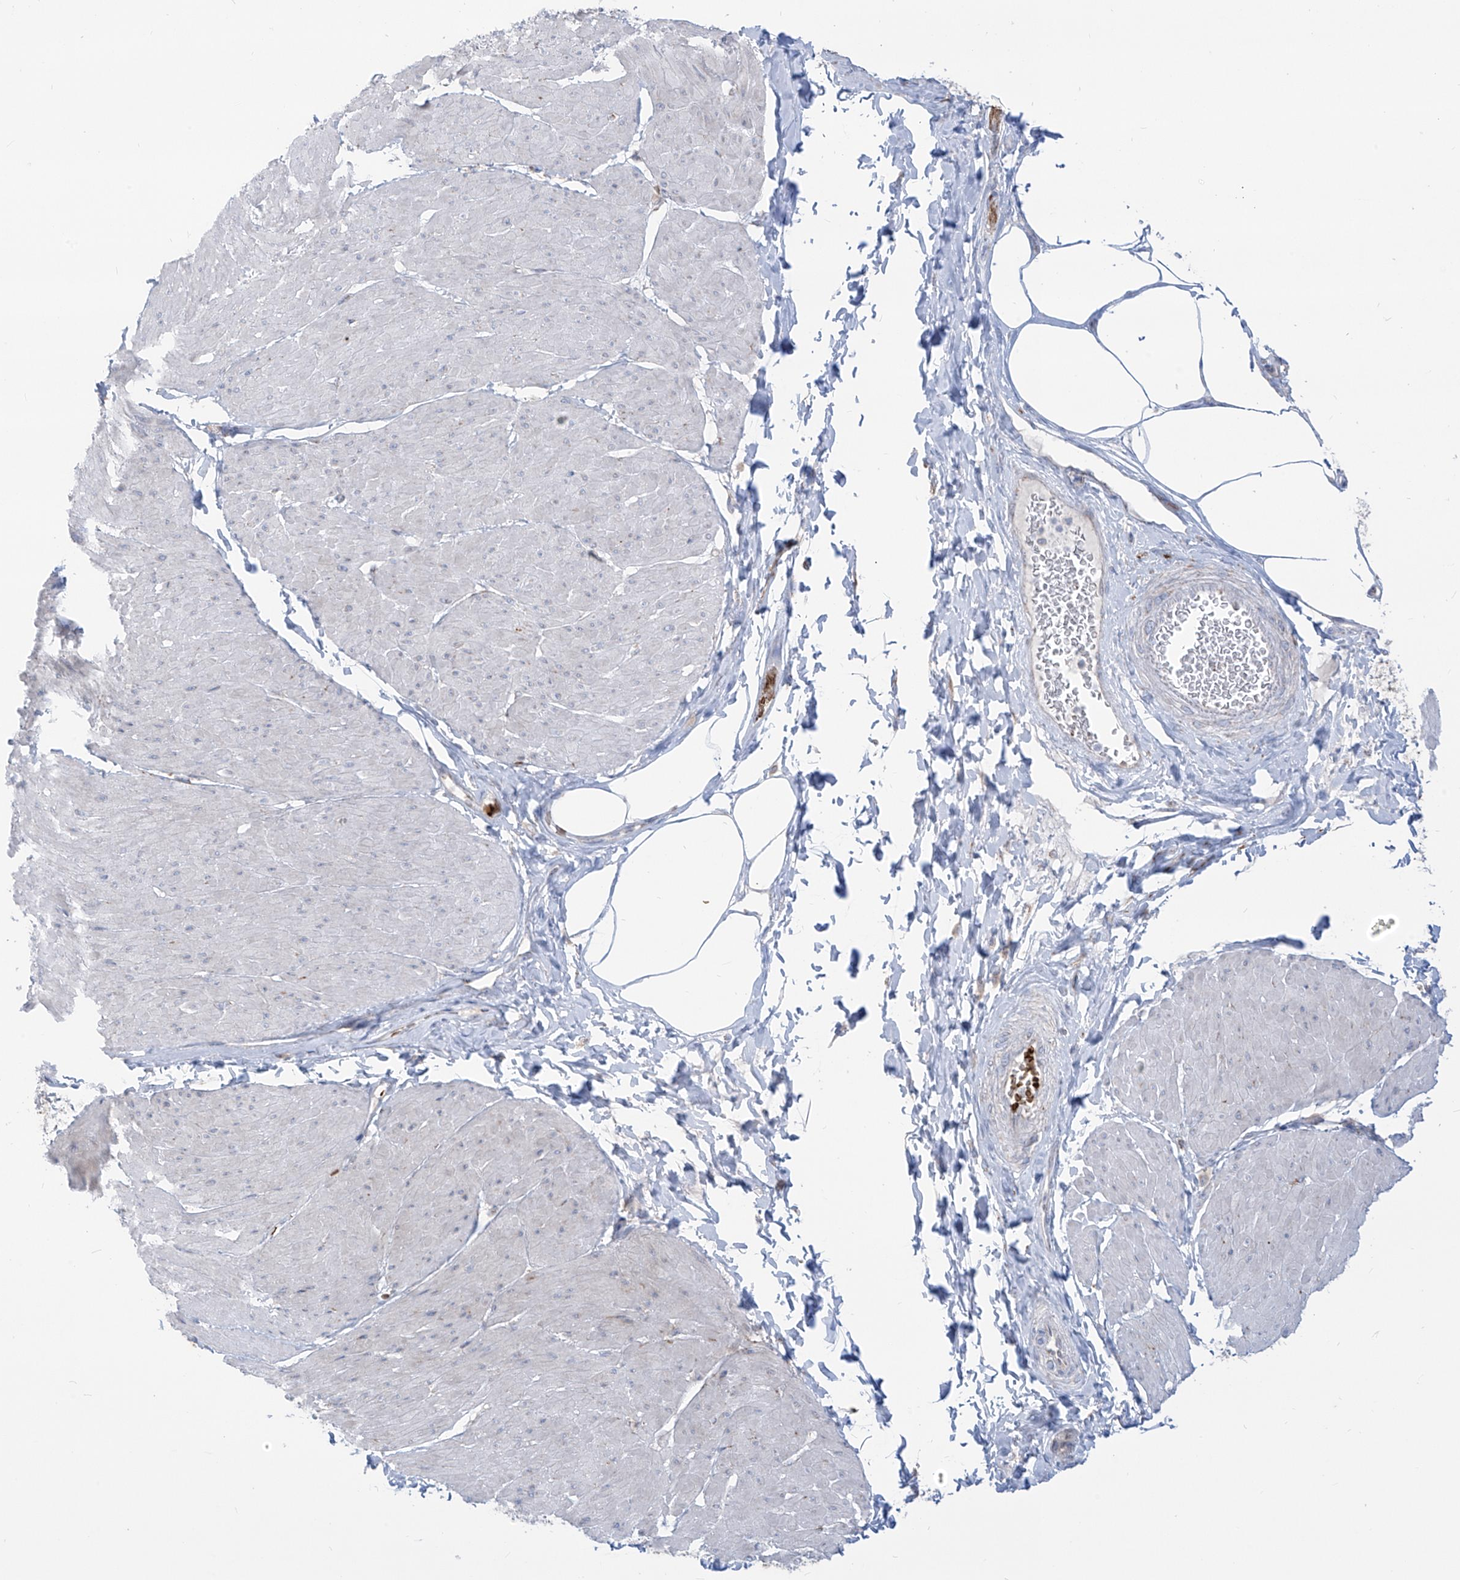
{"staining": {"intensity": "negative", "quantity": "none", "location": "none"}, "tissue": "smooth muscle", "cell_type": "Smooth muscle cells", "image_type": "normal", "snomed": [{"axis": "morphology", "description": "Urothelial carcinoma, High grade"}, {"axis": "topography", "description": "Urinary bladder"}], "caption": "The immunohistochemistry (IHC) image has no significant expression in smooth muscle cells of smooth muscle. The staining is performed using DAB (3,3'-diaminobenzidine) brown chromogen with nuclei counter-stained in using hematoxylin.", "gene": "ARHGEF40", "patient": {"sex": "male", "age": 46}}